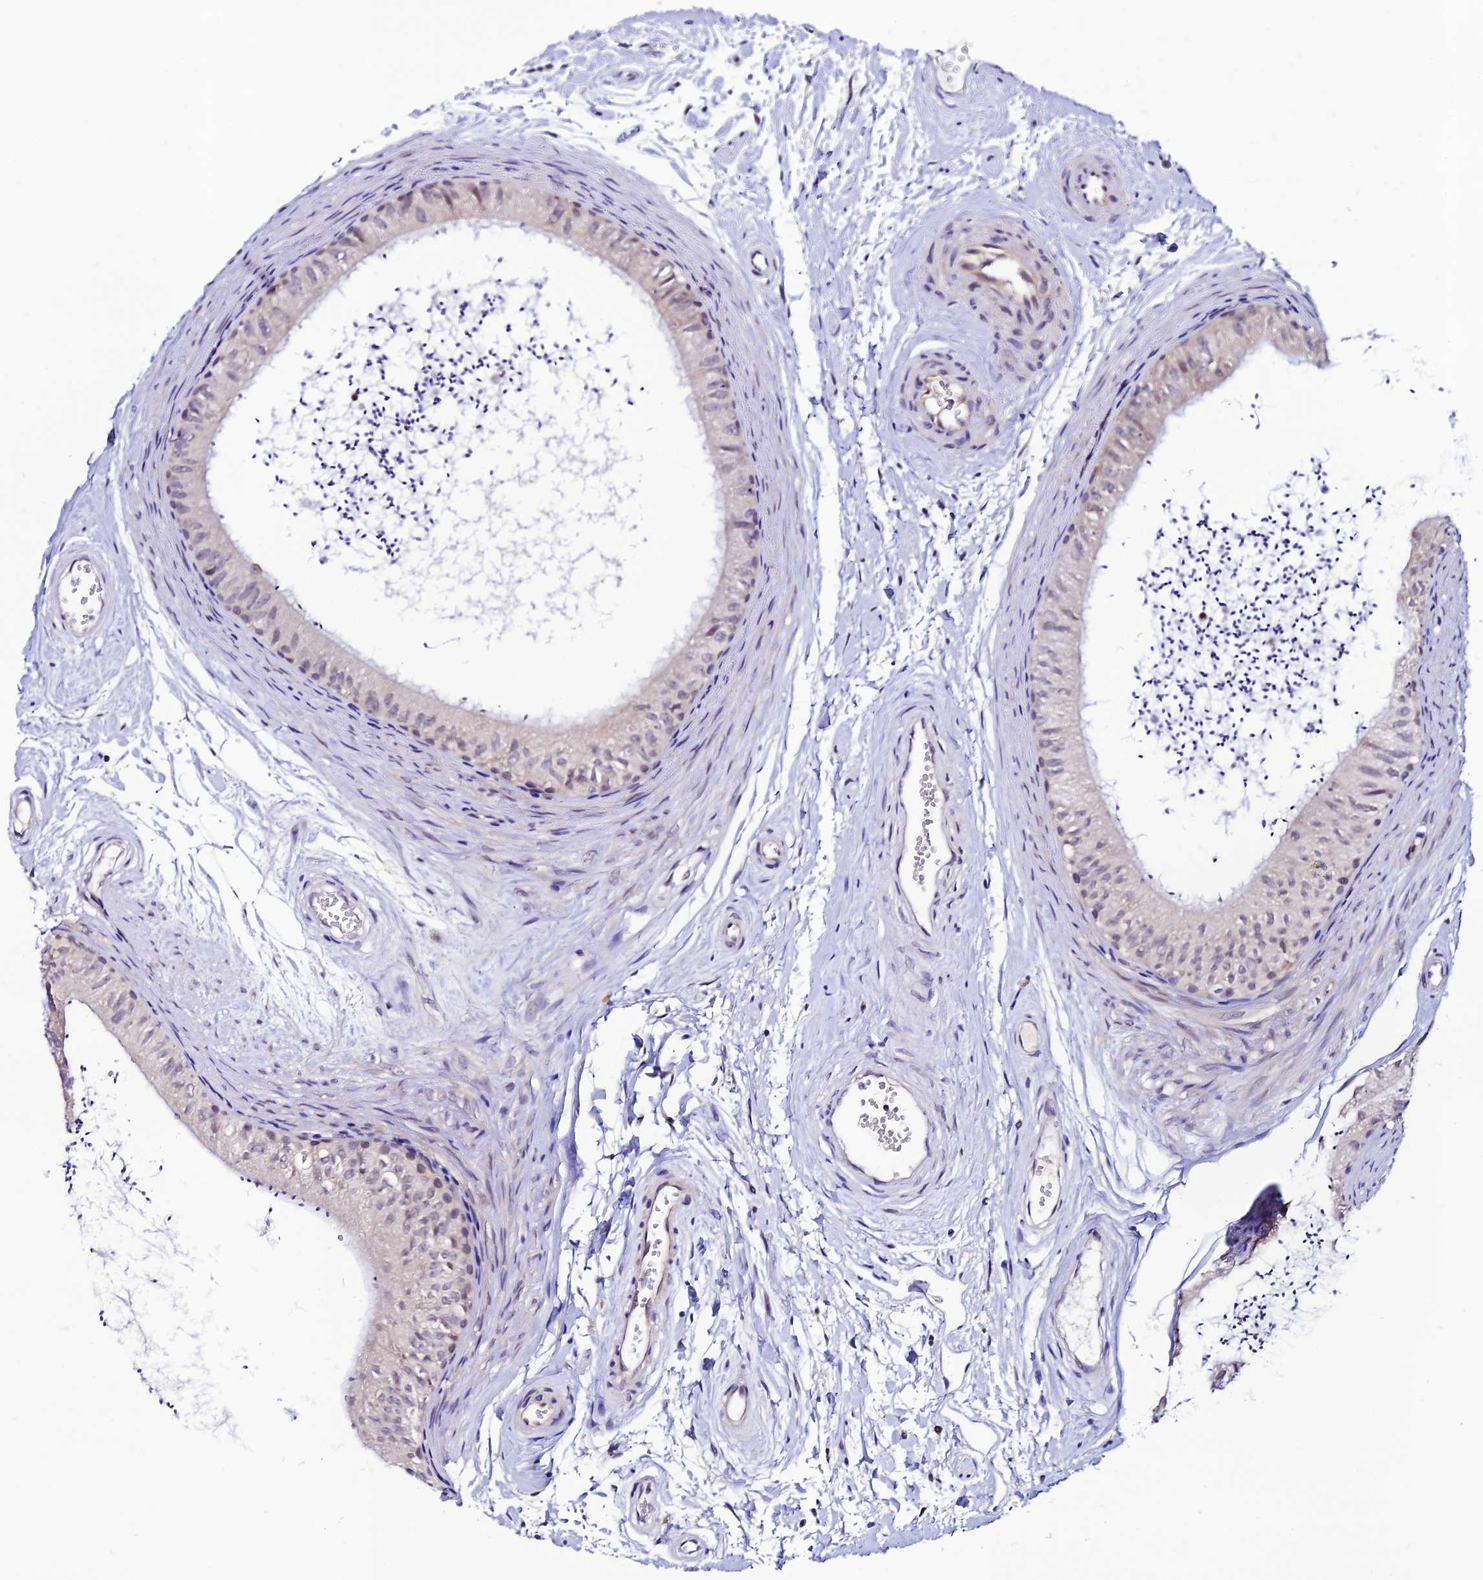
{"staining": {"intensity": "weak", "quantity": "<25%", "location": "cytoplasmic/membranous,nuclear"}, "tissue": "epididymis", "cell_type": "Glandular cells", "image_type": "normal", "snomed": [{"axis": "morphology", "description": "Normal tissue, NOS"}, {"axis": "topography", "description": "Epididymis"}], "caption": "Immunohistochemistry of normal epididymis displays no positivity in glandular cells. (Stains: DAB immunohistochemistry (IHC) with hematoxylin counter stain, Microscopy: brightfield microscopy at high magnification).", "gene": "FZD8", "patient": {"sex": "male", "age": 56}}